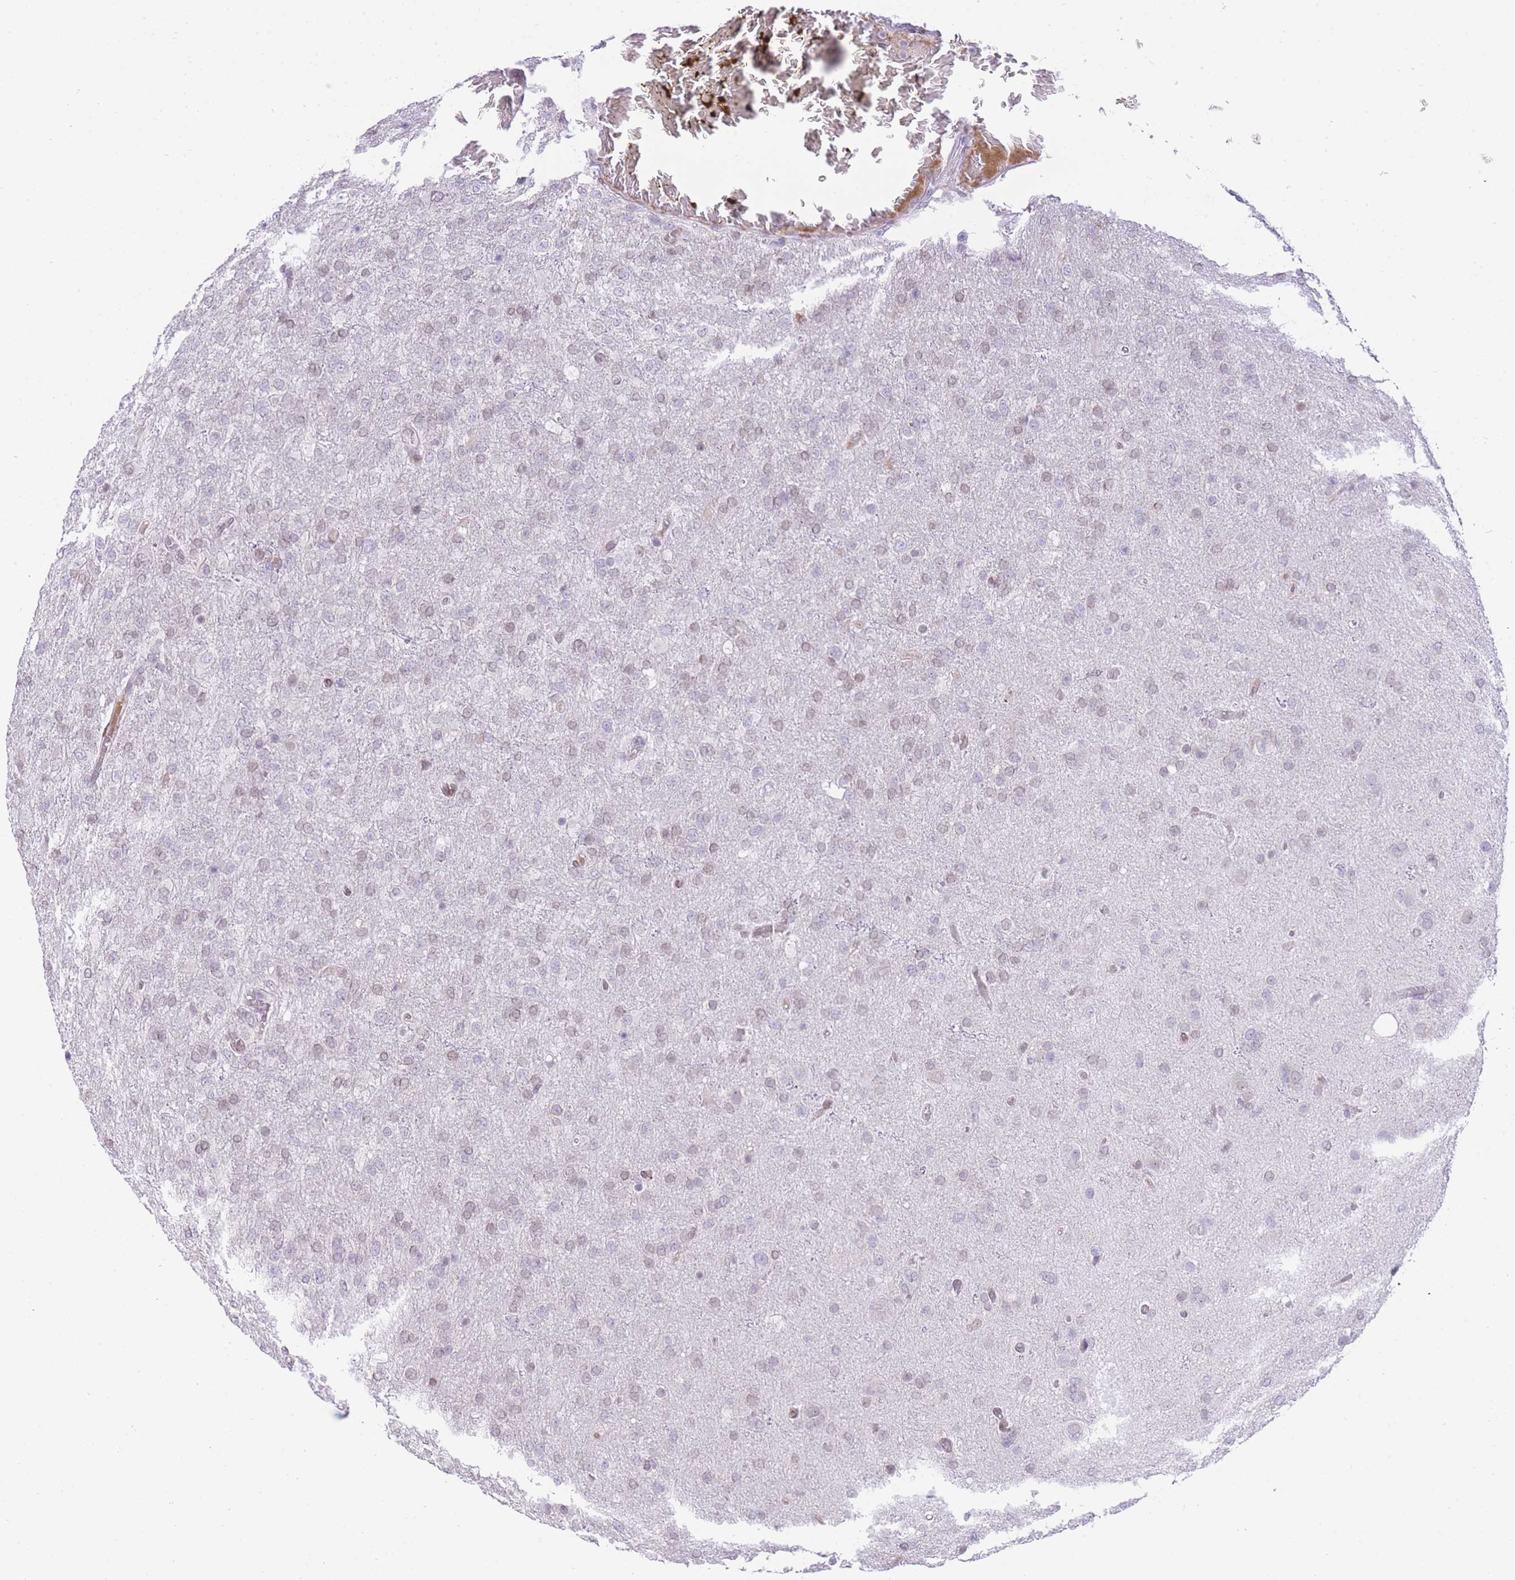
{"staining": {"intensity": "weak", "quantity": "25%-75%", "location": "nuclear"}, "tissue": "glioma", "cell_type": "Tumor cells", "image_type": "cancer", "snomed": [{"axis": "morphology", "description": "Glioma, malignant, High grade"}, {"axis": "topography", "description": "Brain"}], "caption": "This micrograph shows immunohistochemistry (IHC) staining of human glioma, with low weak nuclear expression in about 25%-75% of tumor cells.", "gene": "OR10AD1", "patient": {"sex": "female", "age": 74}}